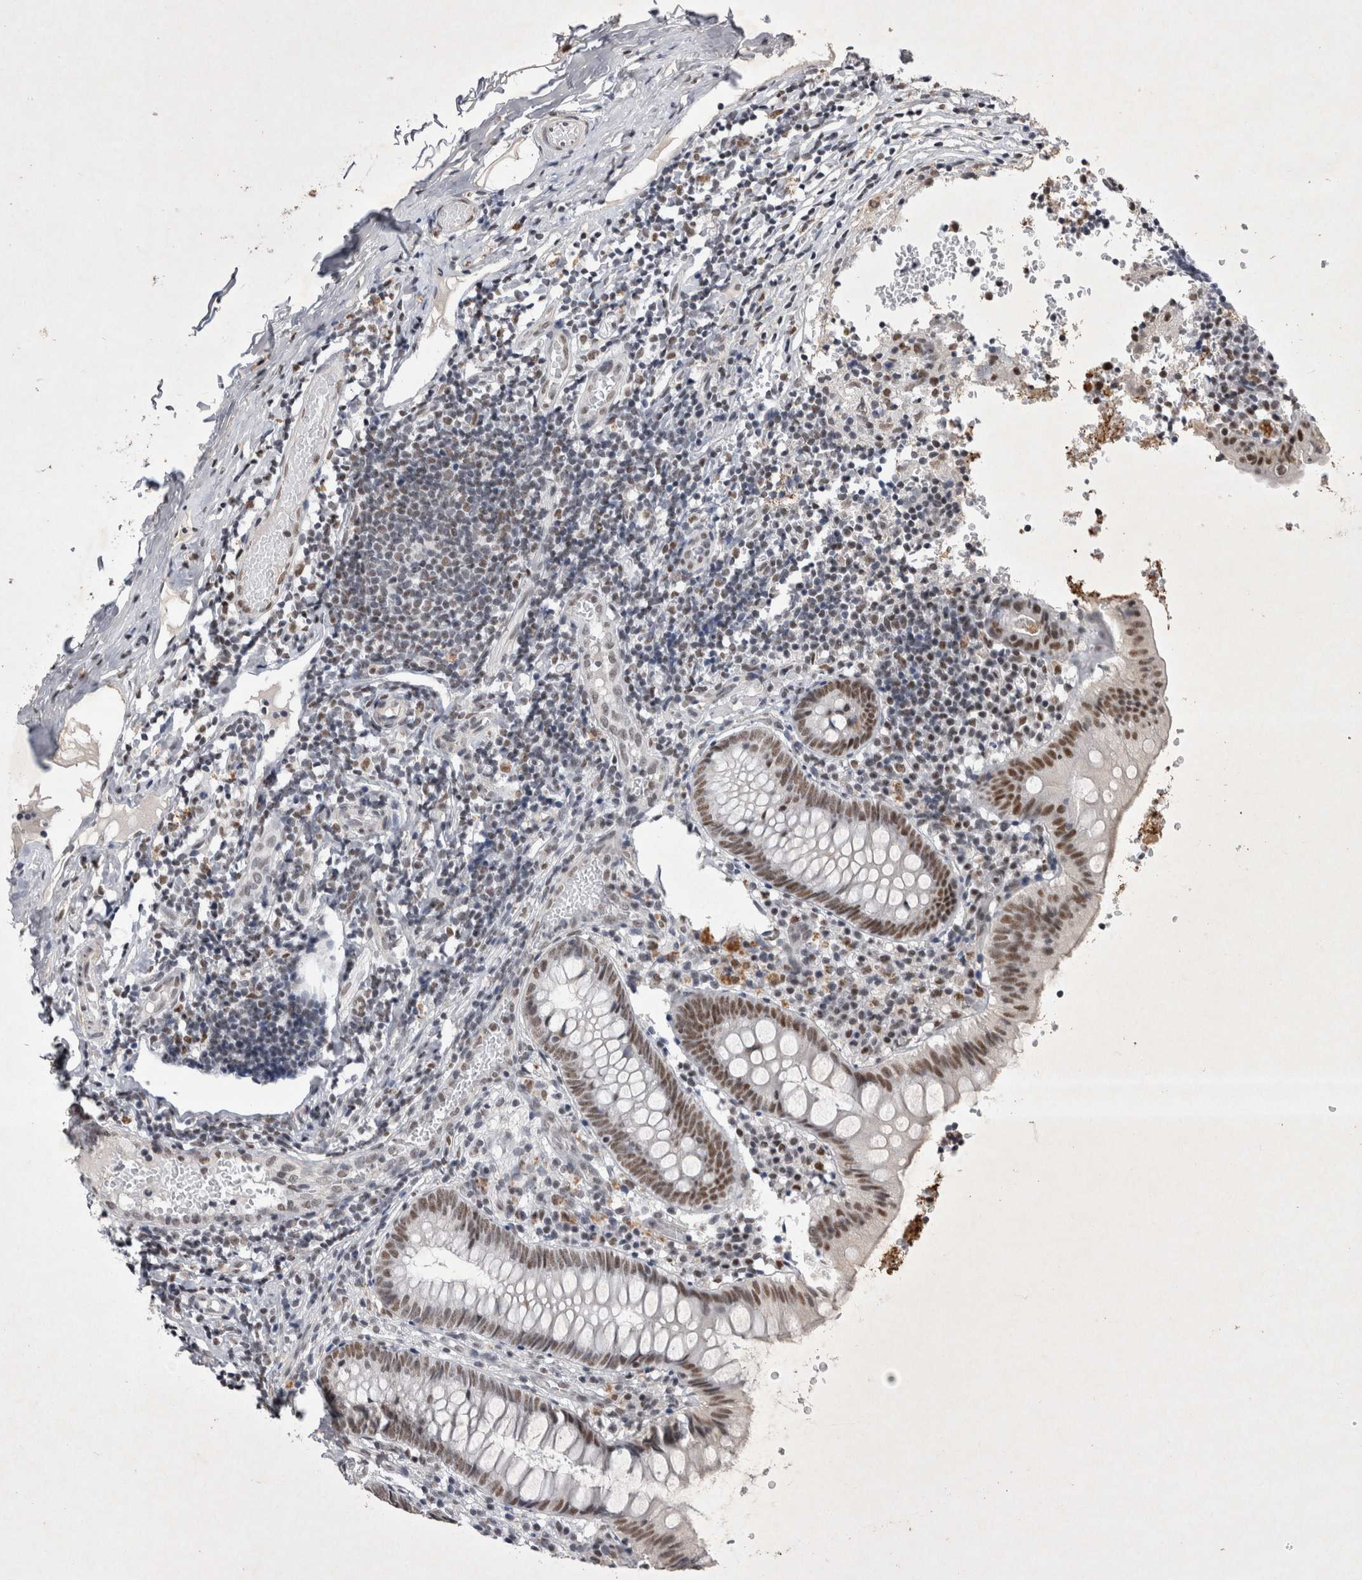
{"staining": {"intensity": "strong", "quantity": "25%-75%", "location": "nuclear"}, "tissue": "appendix", "cell_type": "Glandular cells", "image_type": "normal", "snomed": [{"axis": "morphology", "description": "Normal tissue, NOS"}, {"axis": "topography", "description": "Appendix"}], "caption": "Immunohistochemical staining of normal appendix displays 25%-75% levels of strong nuclear protein positivity in approximately 25%-75% of glandular cells. (brown staining indicates protein expression, while blue staining denotes nuclei).", "gene": "RBM6", "patient": {"sex": "male", "age": 8}}